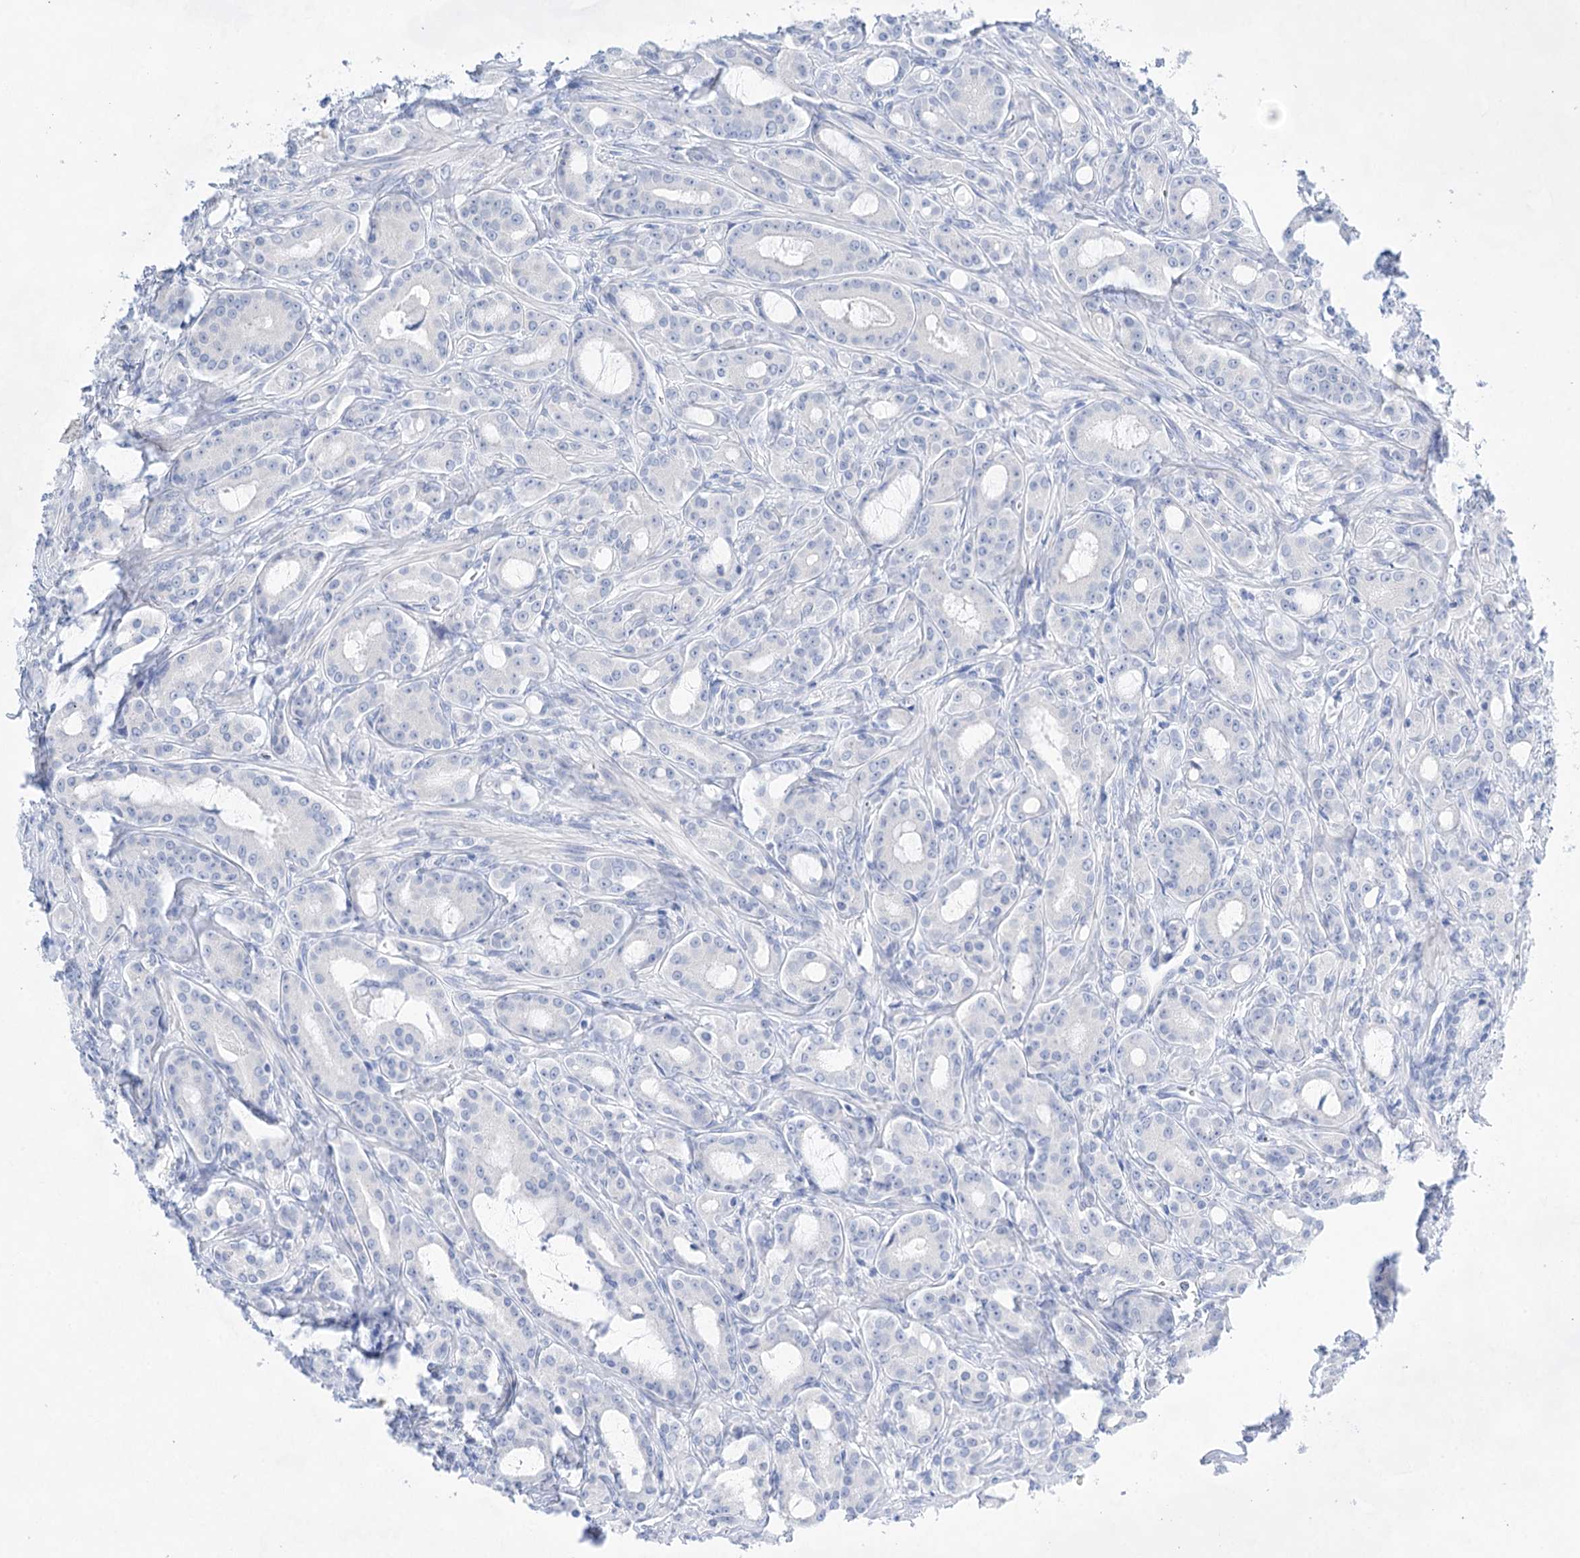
{"staining": {"intensity": "negative", "quantity": "none", "location": "none"}, "tissue": "prostate cancer", "cell_type": "Tumor cells", "image_type": "cancer", "snomed": [{"axis": "morphology", "description": "Adenocarcinoma, High grade"}, {"axis": "topography", "description": "Prostate"}], "caption": "This photomicrograph is of adenocarcinoma (high-grade) (prostate) stained with immunohistochemistry to label a protein in brown with the nuclei are counter-stained blue. There is no expression in tumor cells. (Brightfield microscopy of DAB IHC at high magnification).", "gene": "LALBA", "patient": {"sex": "male", "age": 72}}